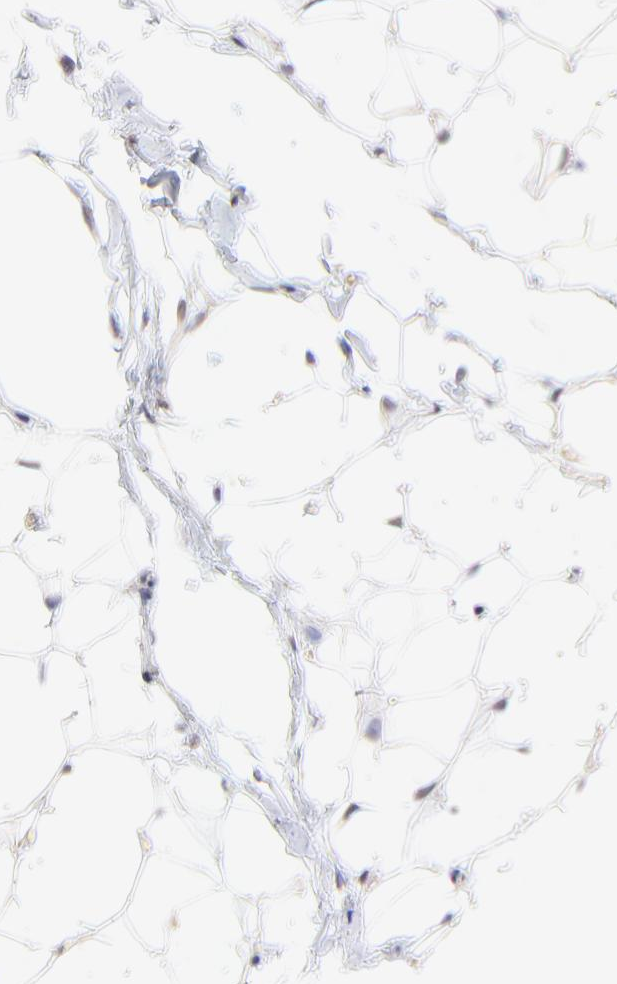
{"staining": {"intensity": "negative", "quantity": "none", "location": "none"}, "tissue": "adipose tissue", "cell_type": "Adipocytes", "image_type": "normal", "snomed": [{"axis": "morphology", "description": "Normal tissue, NOS"}, {"axis": "topography", "description": "Soft tissue"}], "caption": "Immunohistochemical staining of unremarkable human adipose tissue reveals no significant positivity in adipocytes. Nuclei are stained in blue.", "gene": "ZNF747", "patient": {"sex": "male", "age": 26}}